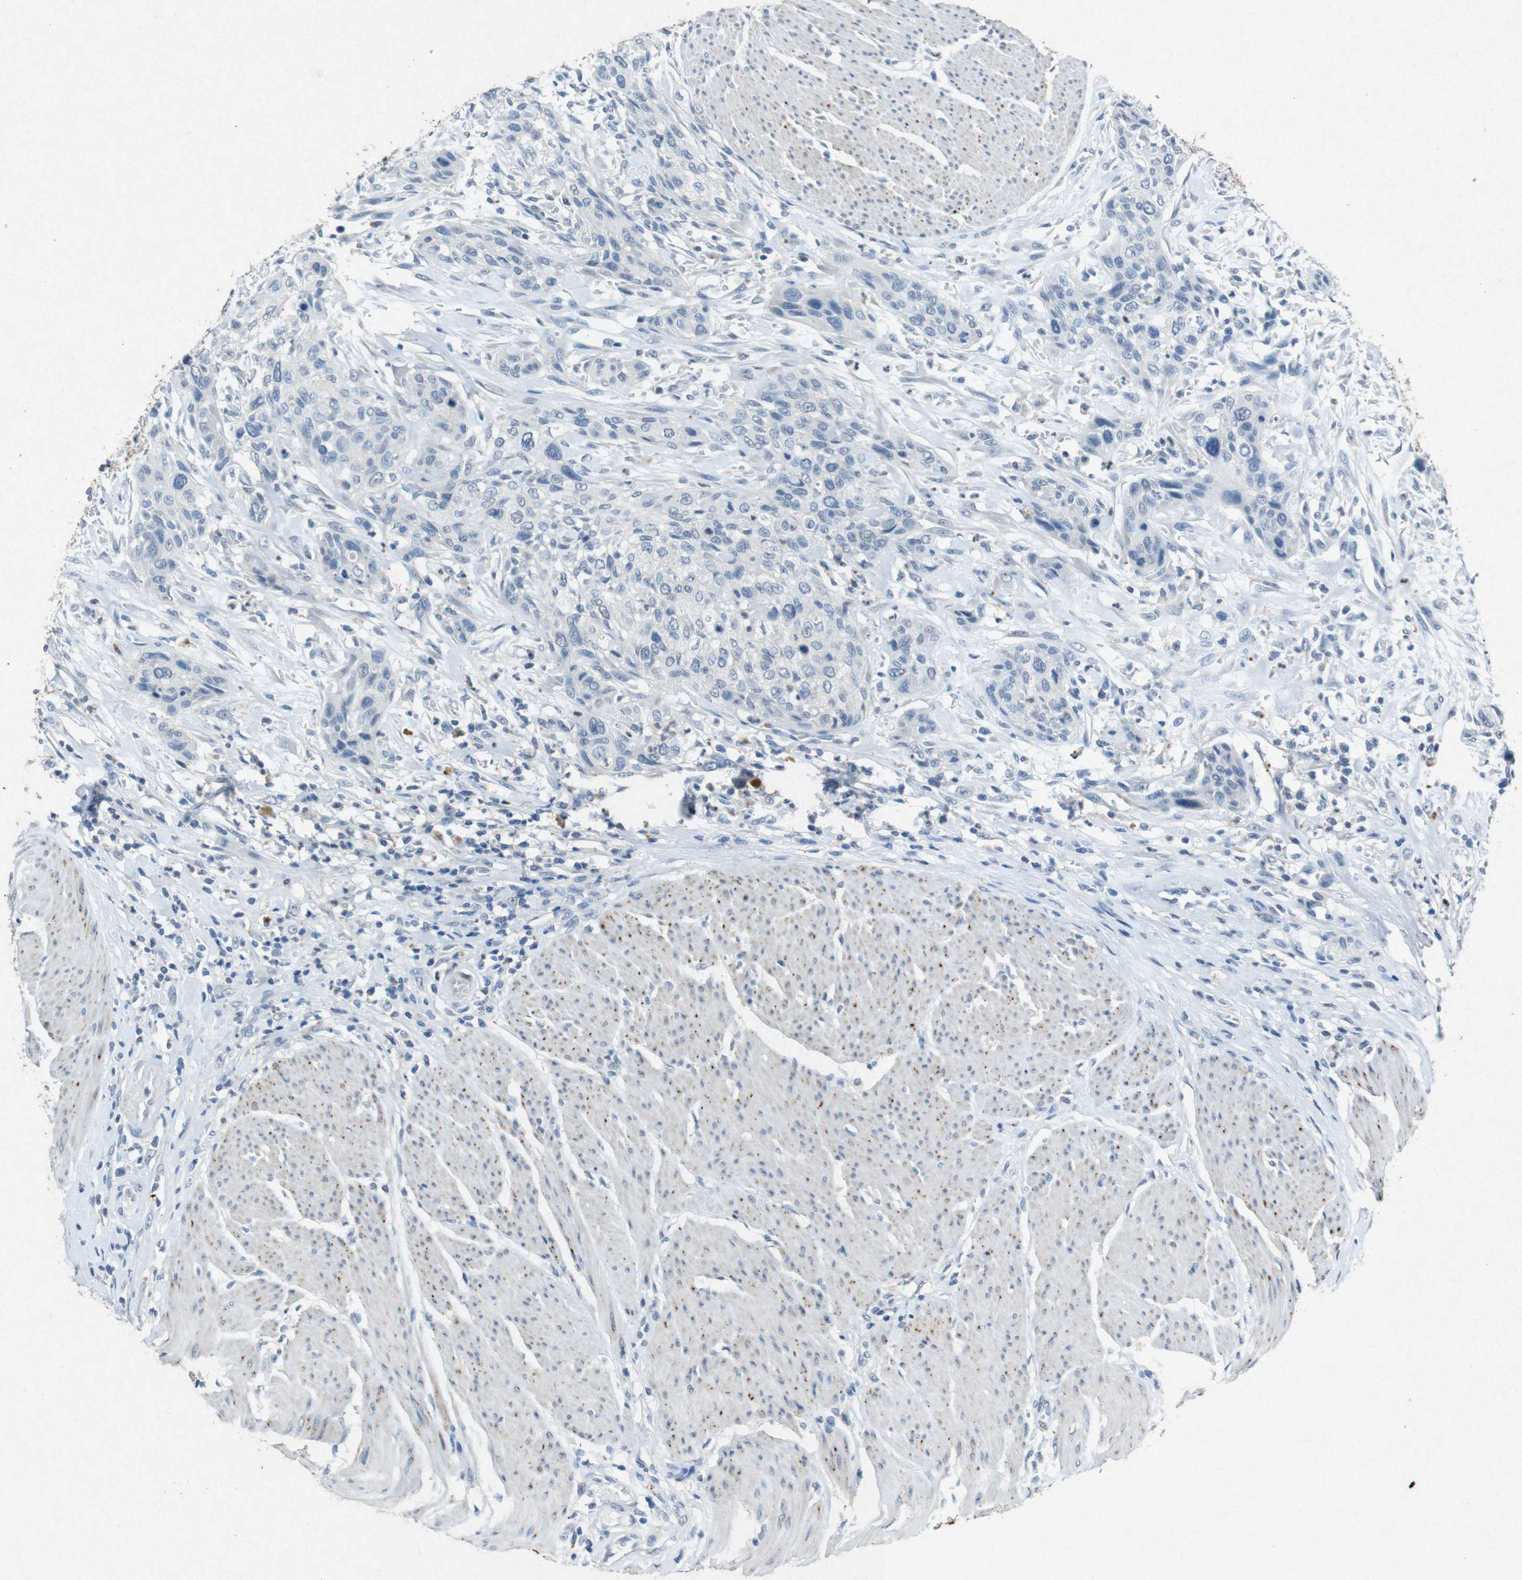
{"staining": {"intensity": "negative", "quantity": "none", "location": "none"}, "tissue": "urothelial cancer", "cell_type": "Tumor cells", "image_type": "cancer", "snomed": [{"axis": "morphology", "description": "Urothelial carcinoma, High grade"}, {"axis": "topography", "description": "Urinary bladder"}], "caption": "Human urothelial cancer stained for a protein using immunohistochemistry reveals no expression in tumor cells.", "gene": "STBD1", "patient": {"sex": "male", "age": 35}}